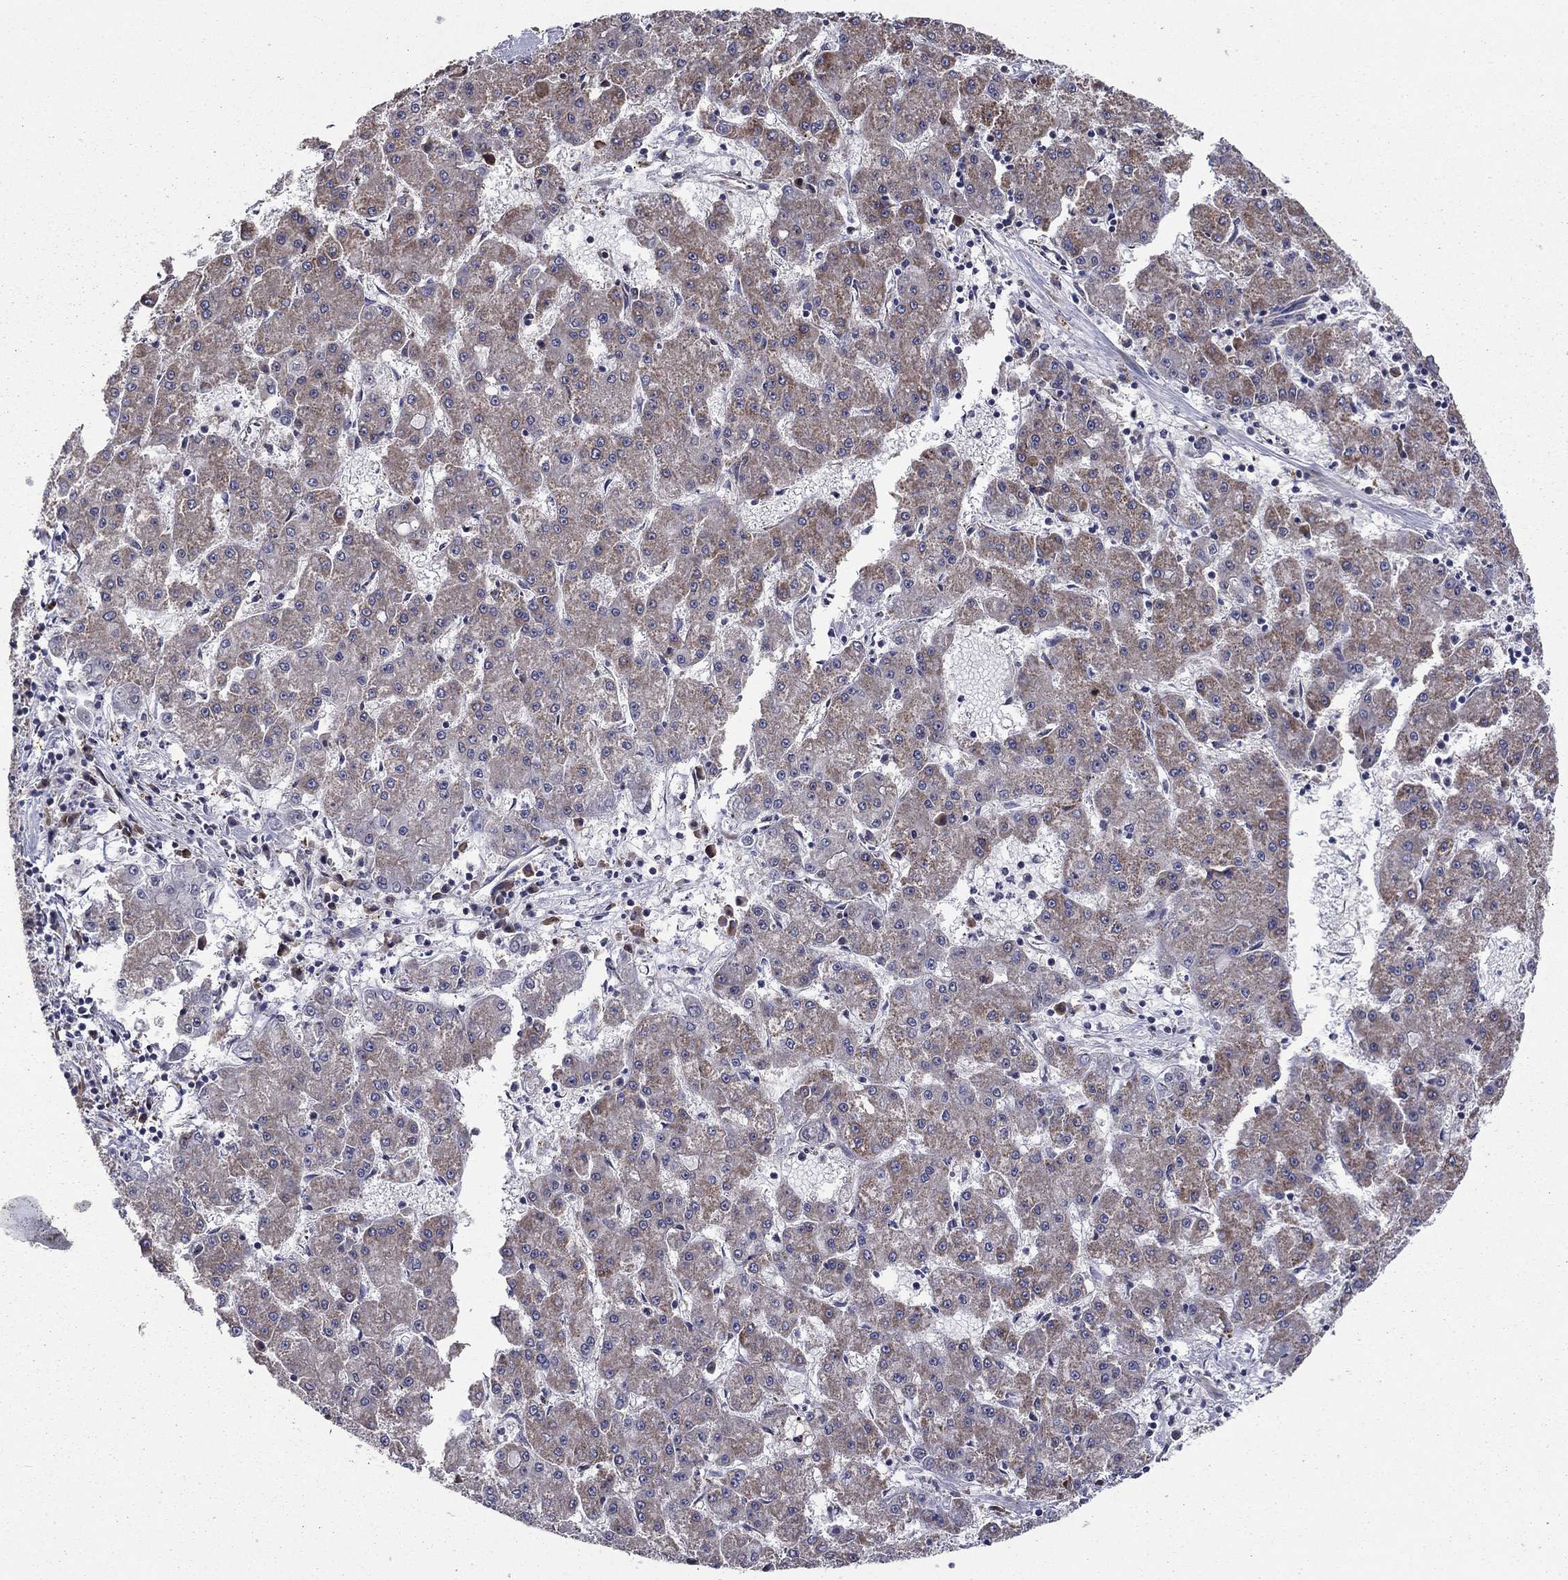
{"staining": {"intensity": "moderate", "quantity": "<25%", "location": "cytoplasmic/membranous"}, "tissue": "liver cancer", "cell_type": "Tumor cells", "image_type": "cancer", "snomed": [{"axis": "morphology", "description": "Carcinoma, Hepatocellular, NOS"}, {"axis": "topography", "description": "Liver"}], "caption": "Immunohistochemistry (IHC) of human liver cancer (hepatocellular carcinoma) reveals low levels of moderate cytoplasmic/membranous positivity in about <25% of tumor cells.", "gene": "NKIRAS1", "patient": {"sex": "male", "age": 73}}